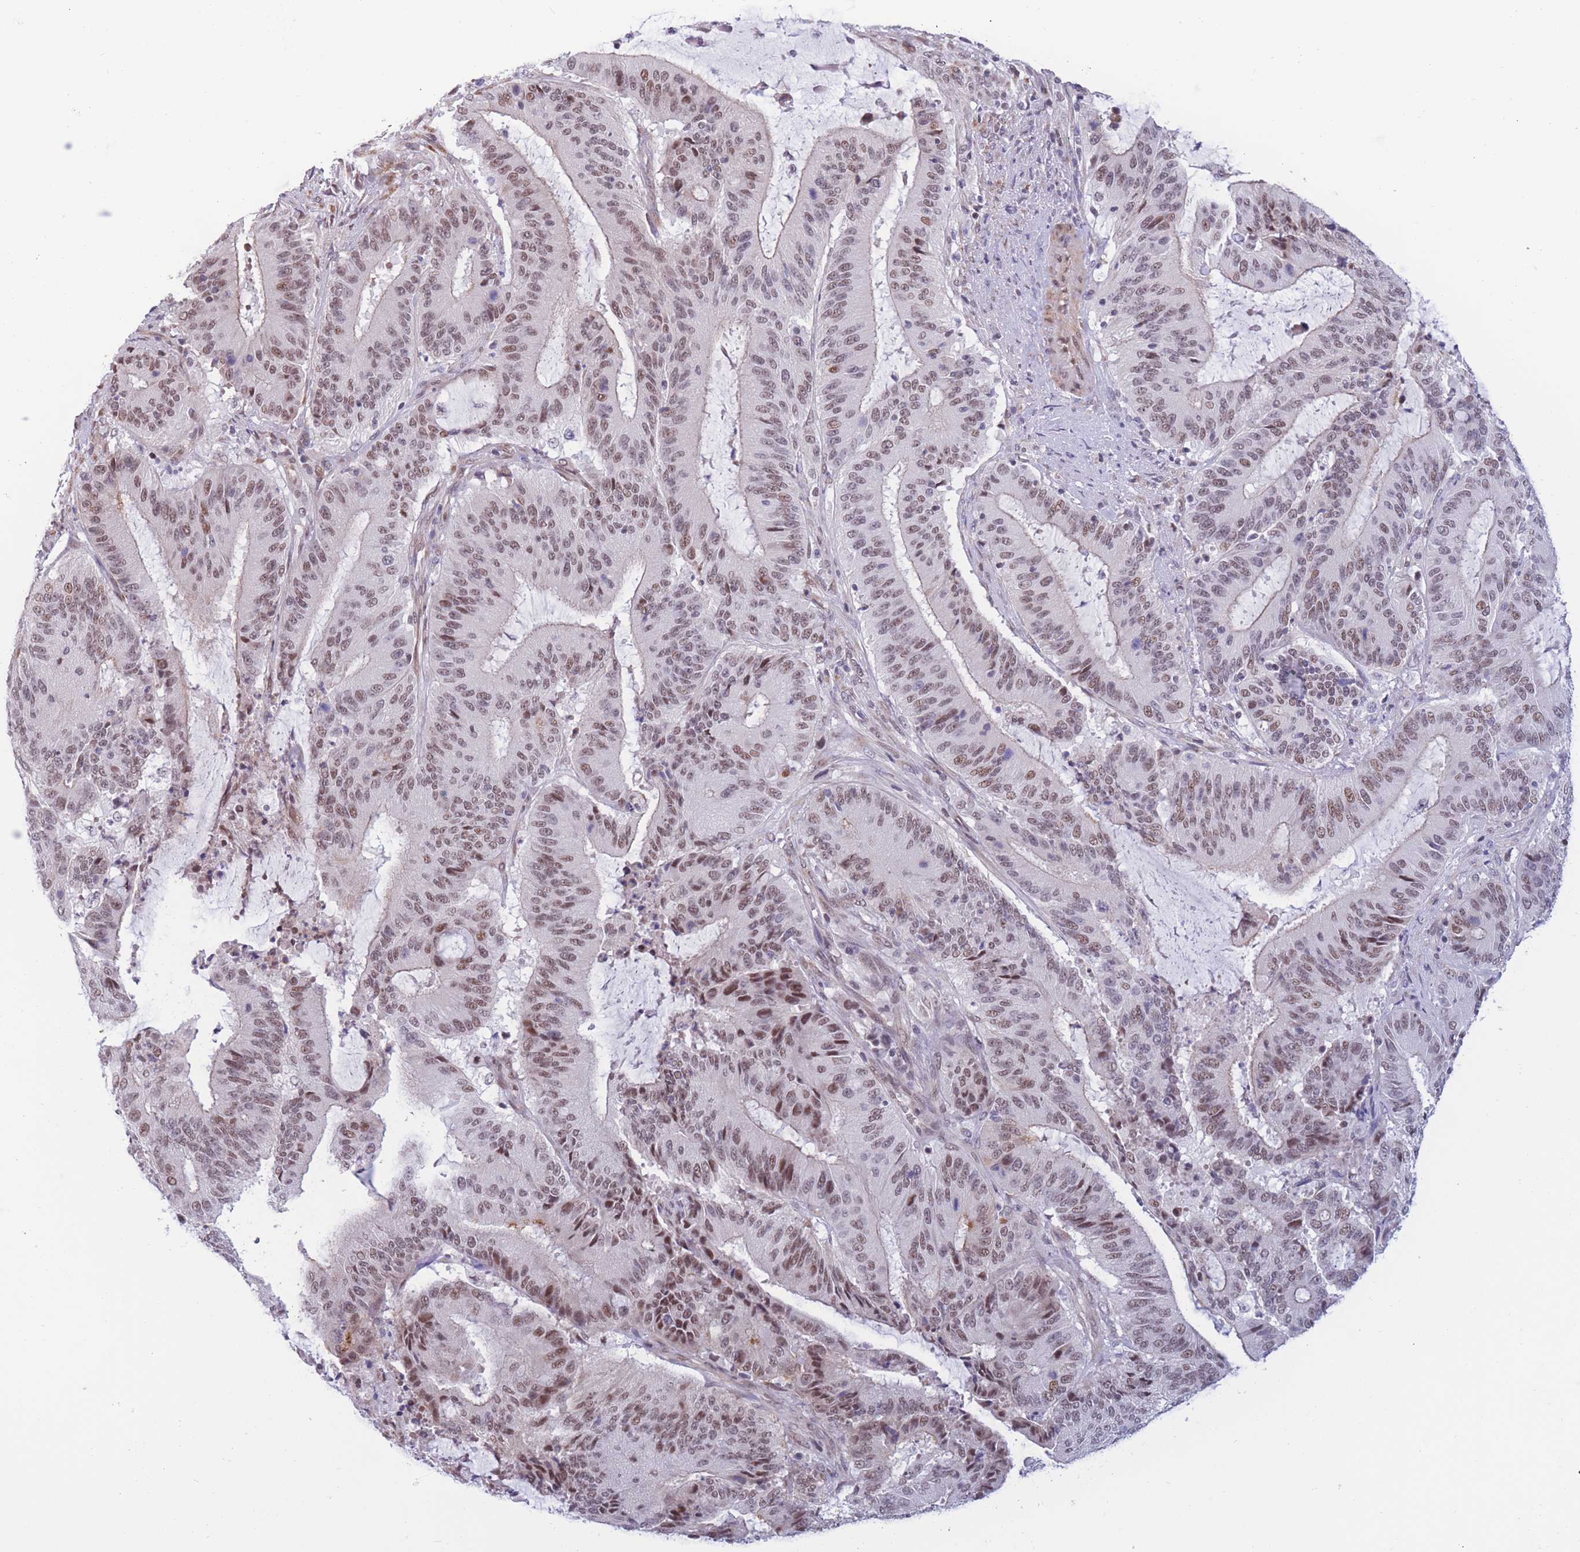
{"staining": {"intensity": "moderate", "quantity": ">75%", "location": "nuclear"}, "tissue": "liver cancer", "cell_type": "Tumor cells", "image_type": "cancer", "snomed": [{"axis": "morphology", "description": "Normal tissue, NOS"}, {"axis": "morphology", "description": "Cholangiocarcinoma"}, {"axis": "topography", "description": "Liver"}, {"axis": "topography", "description": "Peripheral nerve tissue"}], "caption": "Protein positivity by IHC demonstrates moderate nuclear positivity in approximately >75% of tumor cells in cholangiocarcinoma (liver). Nuclei are stained in blue.", "gene": "BCL9L", "patient": {"sex": "female", "age": 73}}